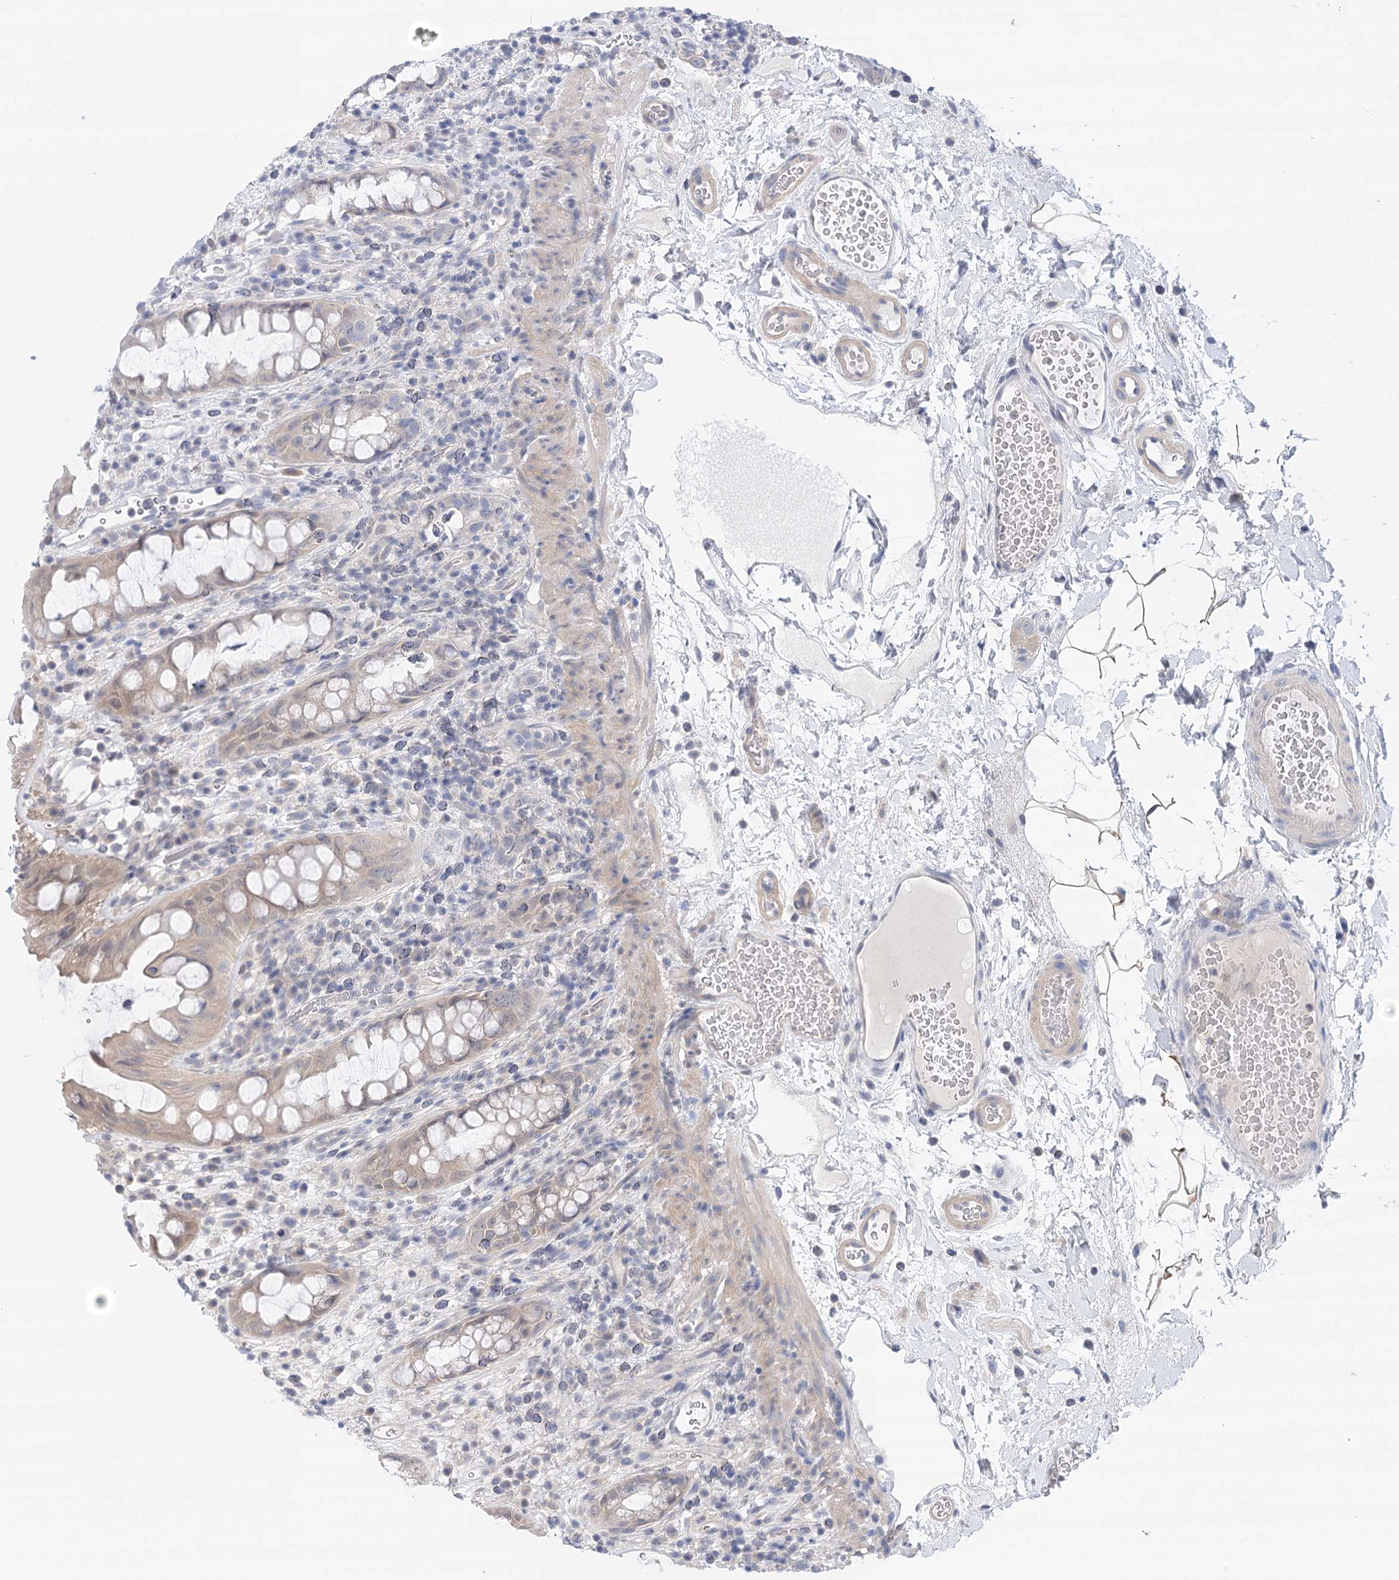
{"staining": {"intensity": "weak", "quantity": ">75%", "location": "cytoplasmic/membranous"}, "tissue": "rectum", "cell_type": "Glandular cells", "image_type": "normal", "snomed": [{"axis": "morphology", "description": "Normal tissue, NOS"}, {"axis": "topography", "description": "Rectum"}], "caption": "Rectum stained with DAB (3,3'-diaminobenzidine) immunohistochemistry (IHC) demonstrates low levels of weak cytoplasmic/membranous expression in approximately >75% of glandular cells. (brown staining indicates protein expression, while blue staining denotes nuclei).", "gene": "LALBA", "patient": {"sex": "female", "age": 57}}